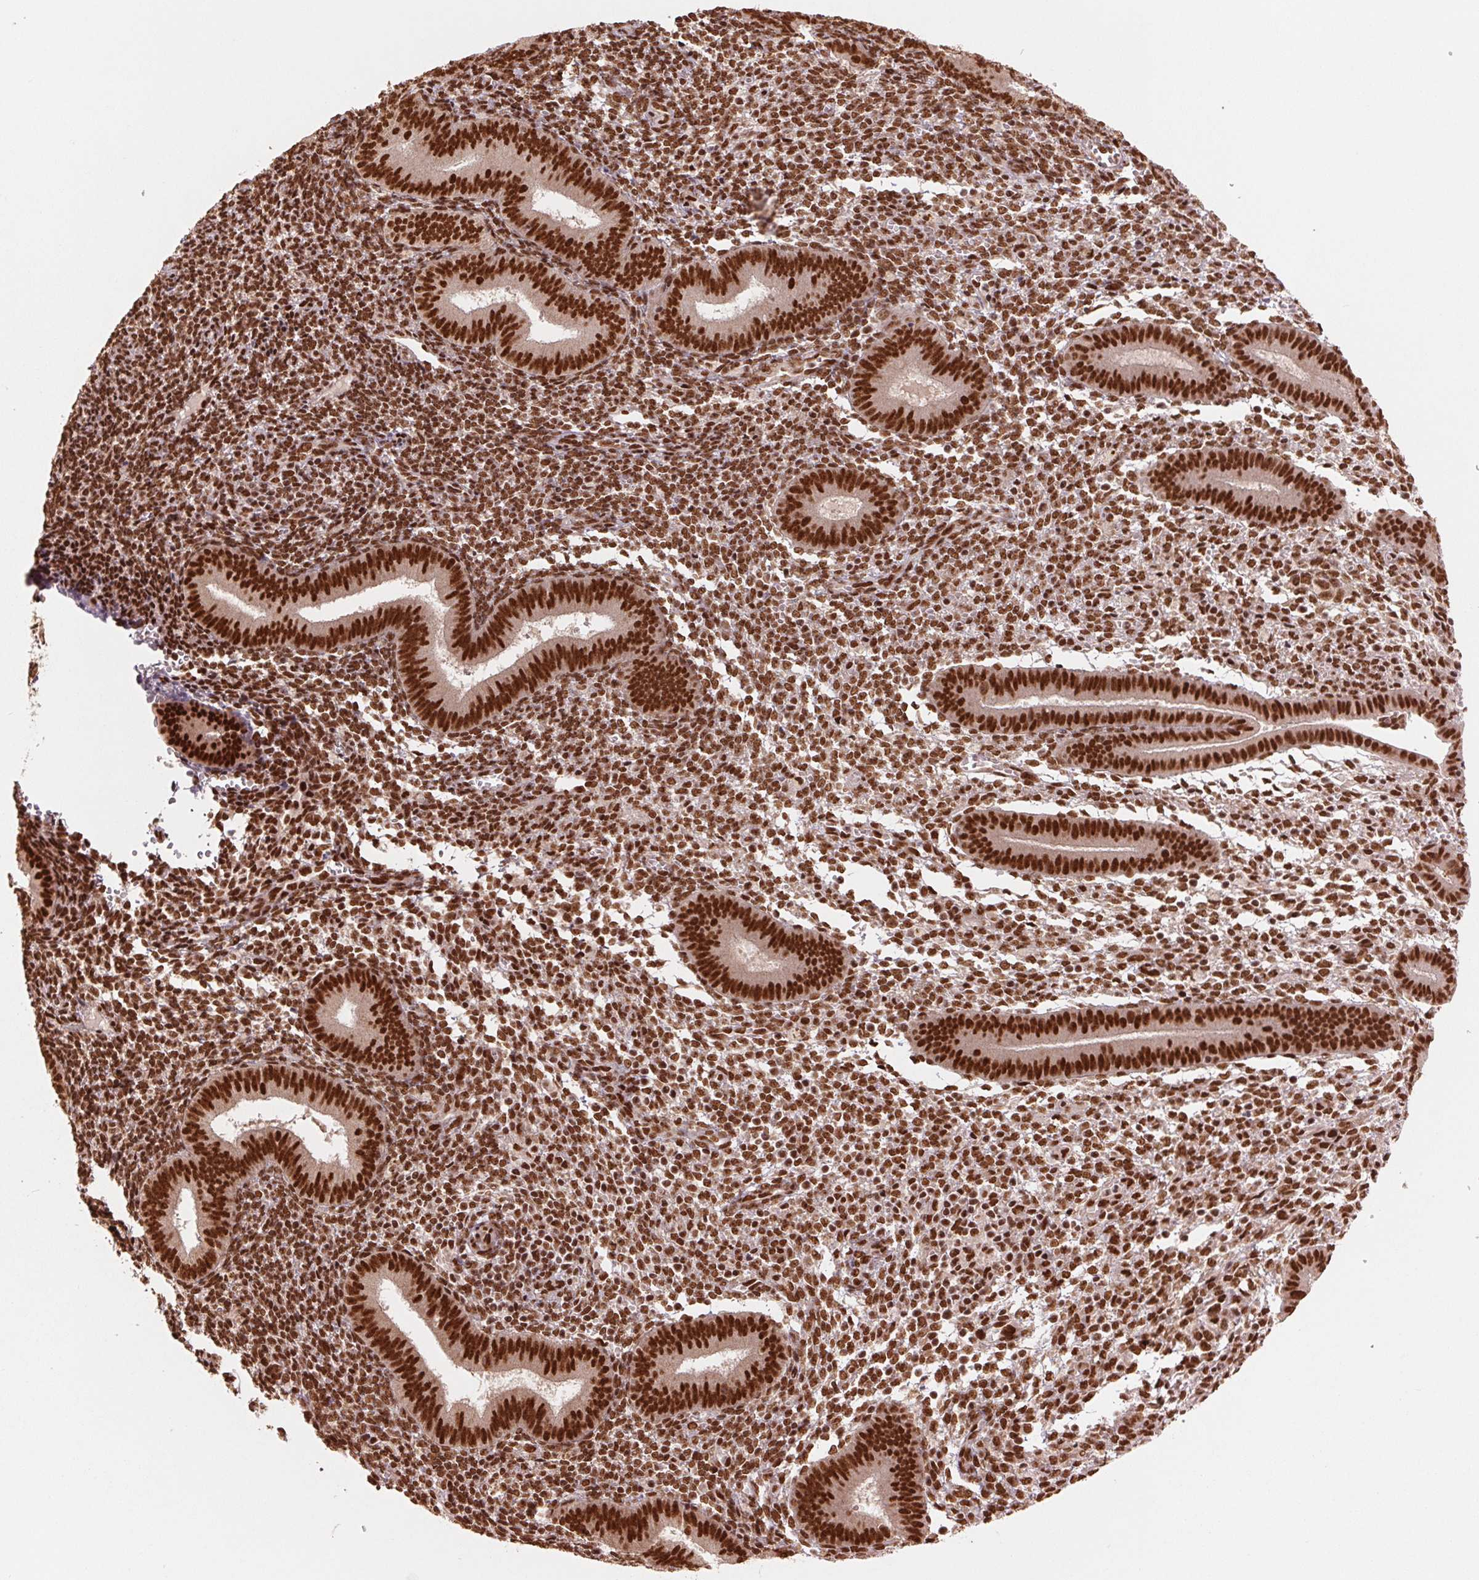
{"staining": {"intensity": "strong", "quantity": ">75%", "location": "nuclear"}, "tissue": "endometrium", "cell_type": "Cells in endometrial stroma", "image_type": "normal", "snomed": [{"axis": "morphology", "description": "Normal tissue, NOS"}, {"axis": "topography", "description": "Endometrium"}], "caption": "Immunohistochemistry (IHC) photomicrograph of unremarkable human endometrium stained for a protein (brown), which reveals high levels of strong nuclear staining in approximately >75% of cells in endometrial stroma.", "gene": "TTLL9", "patient": {"sex": "female", "age": 25}}